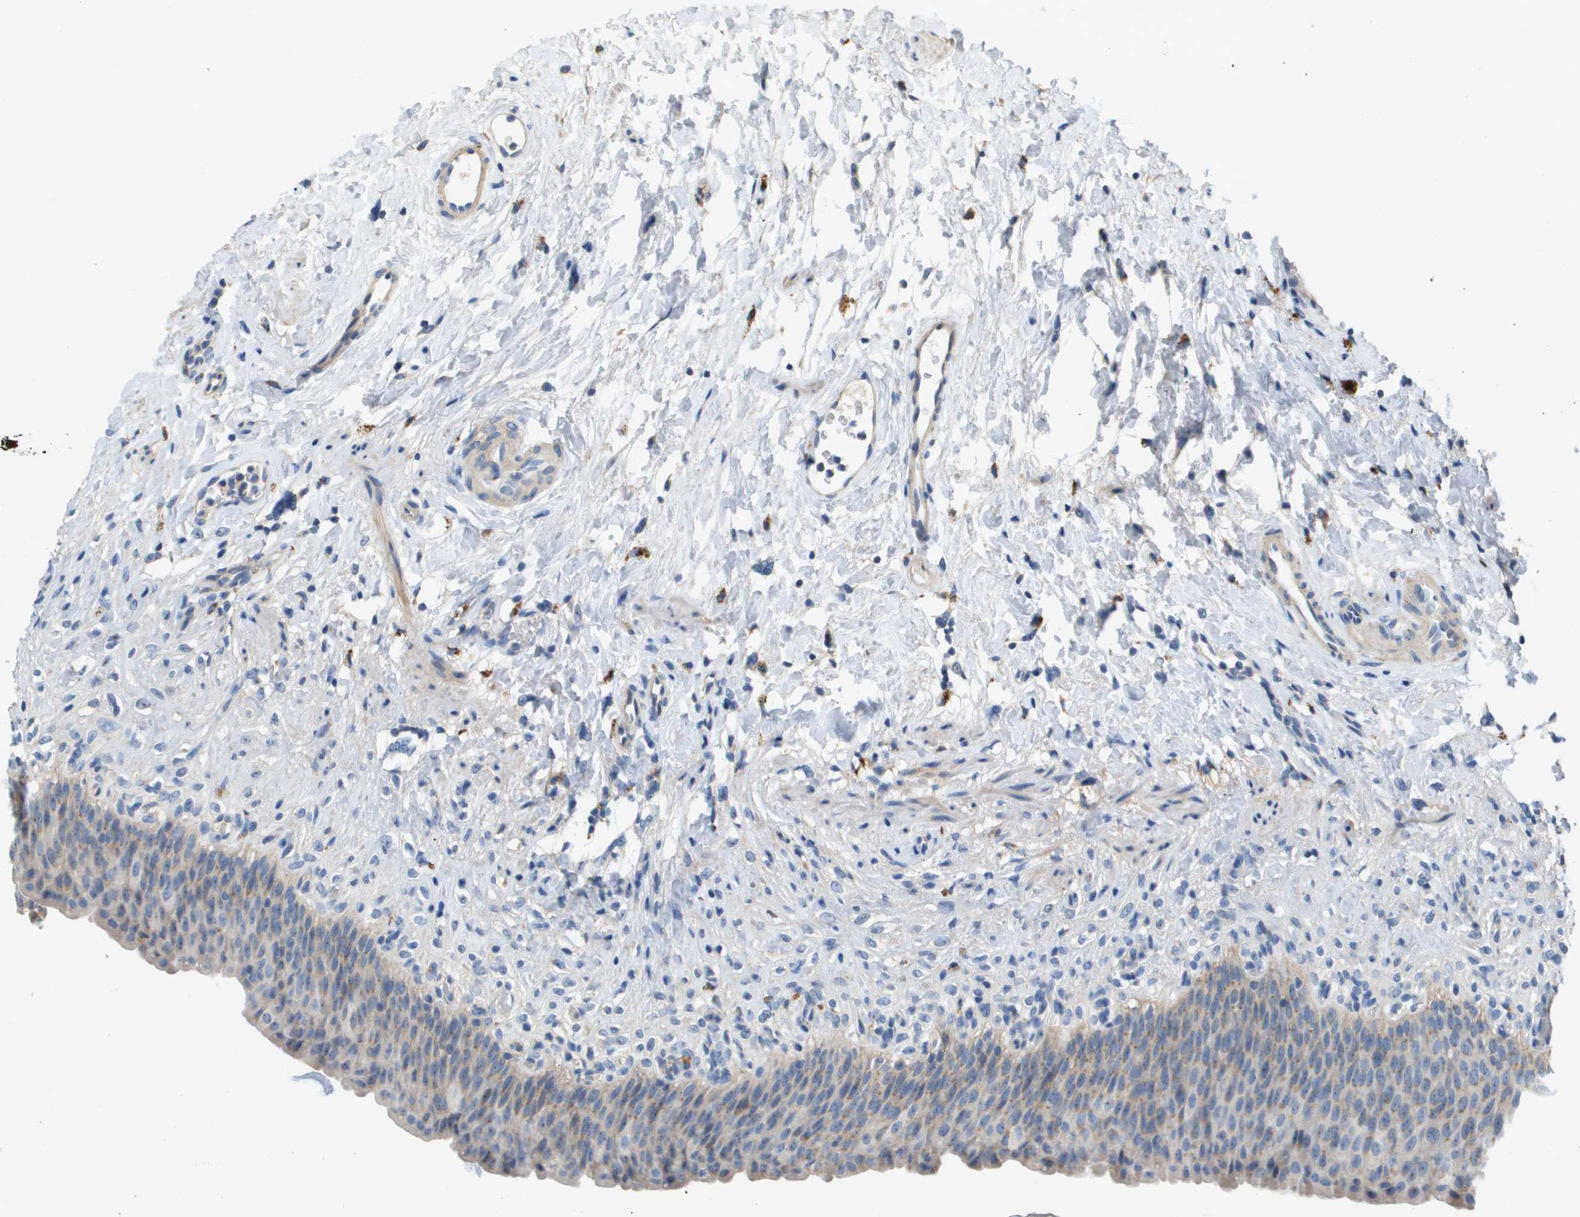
{"staining": {"intensity": "moderate", "quantity": "25%-75%", "location": "cytoplasmic/membranous"}, "tissue": "urinary bladder", "cell_type": "Urothelial cells", "image_type": "normal", "snomed": [{"axis": "morphology", "description": "Normal tissue, NOS"}, {"axis": "topography", "description": "Urinary bladder"}], "caption": "An image showing moderate cytoplasmic/membranous positivity in approximately 25%-75% of urothelial cells in normal urinary bladder, as visualized by brown immunohistochemical staining.", "gene": "B3GNT5", "patient": {"sex": "female", "age": 79}}